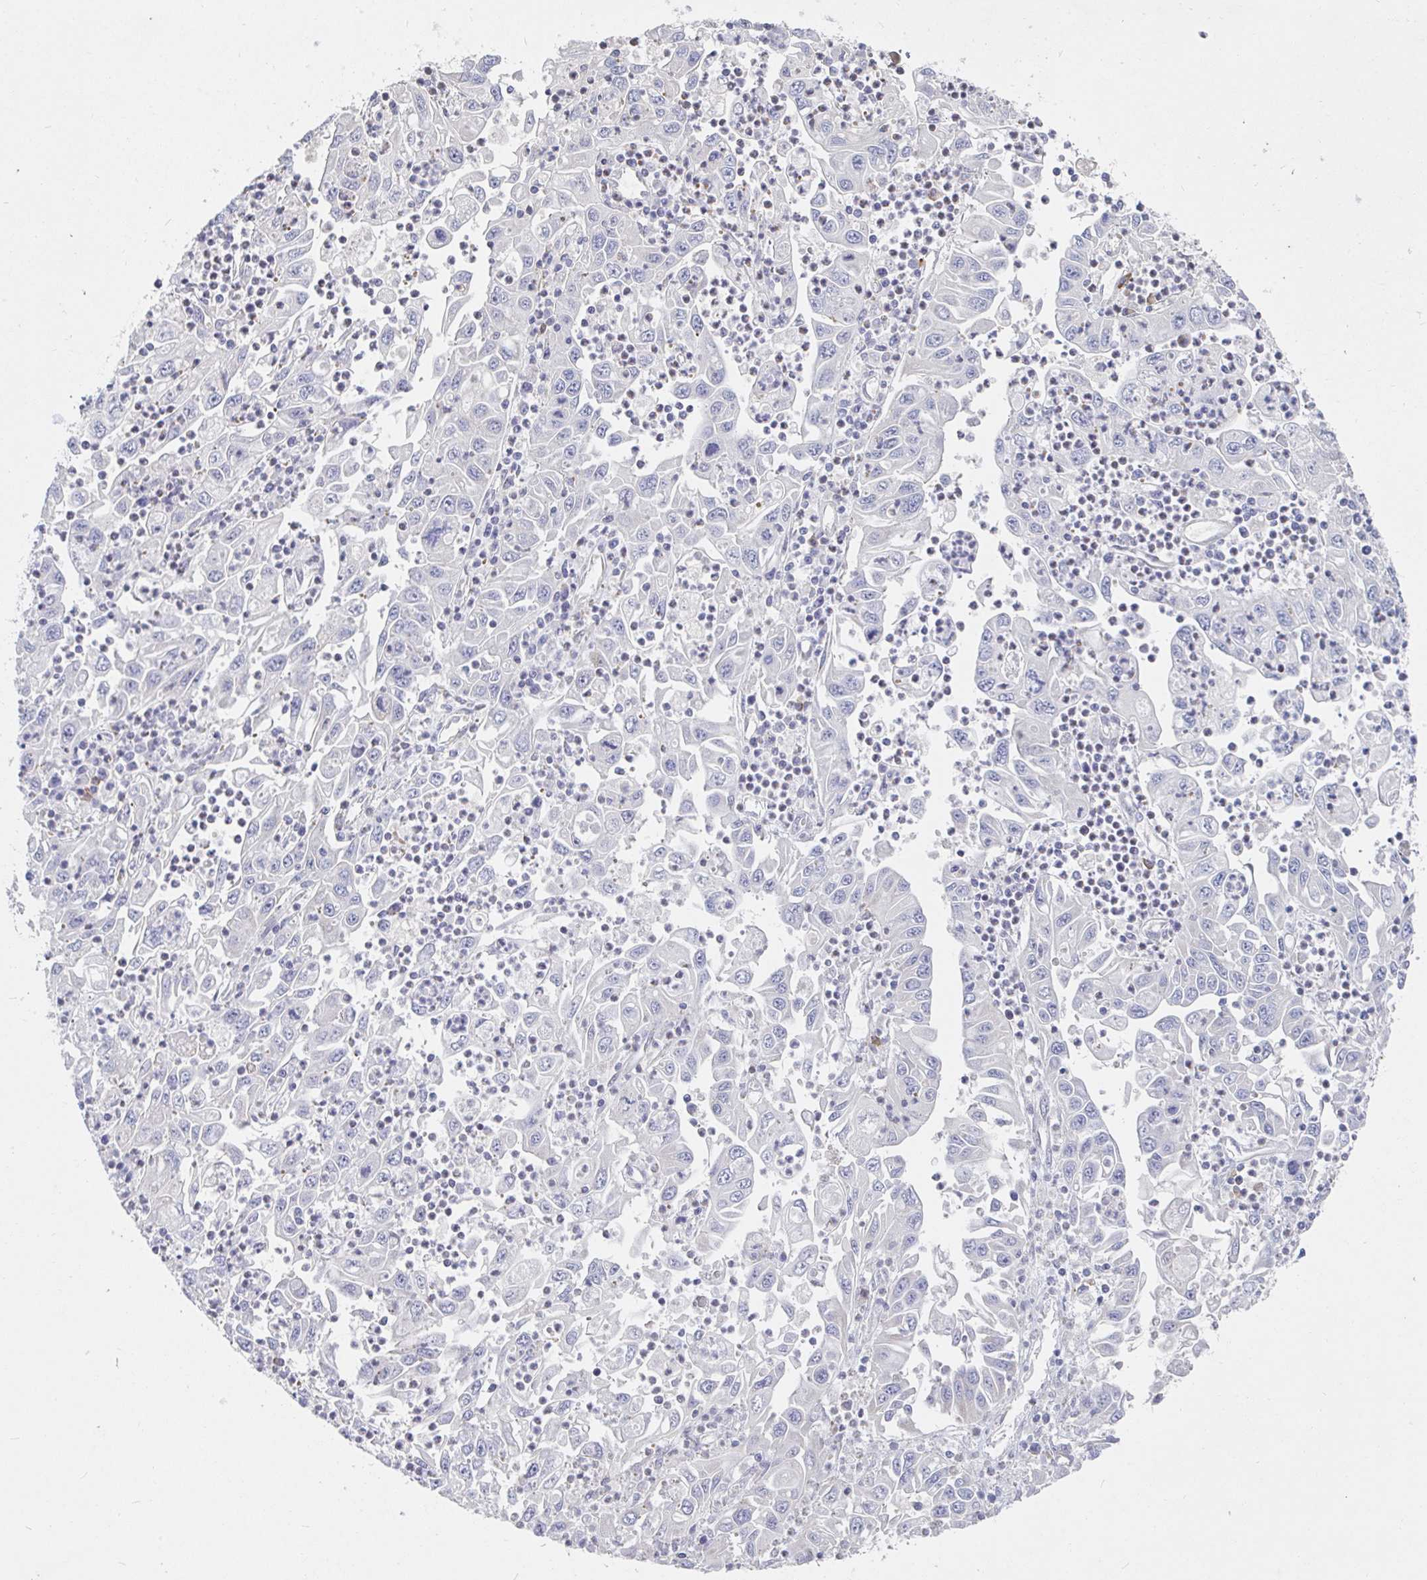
{"staining": {"intensity": "negative", "quantity": "none", "location": "none"}, "tissue": "endometrial cancer", "cell_type": "Tumor cells", "image_type": "cancer", "snomed": [{"axis": "morphology", "description": "Adenocarcinoma, NOS"}, {"axis": "topography", "description": "Uterus"}], "caption": "Endometrial cancer stained for a protein using immunohistochemistry (IHC) shows no positivity tumor cells.", "gene": "SSH2", "patient": {"sex": "female", "age": 62}}